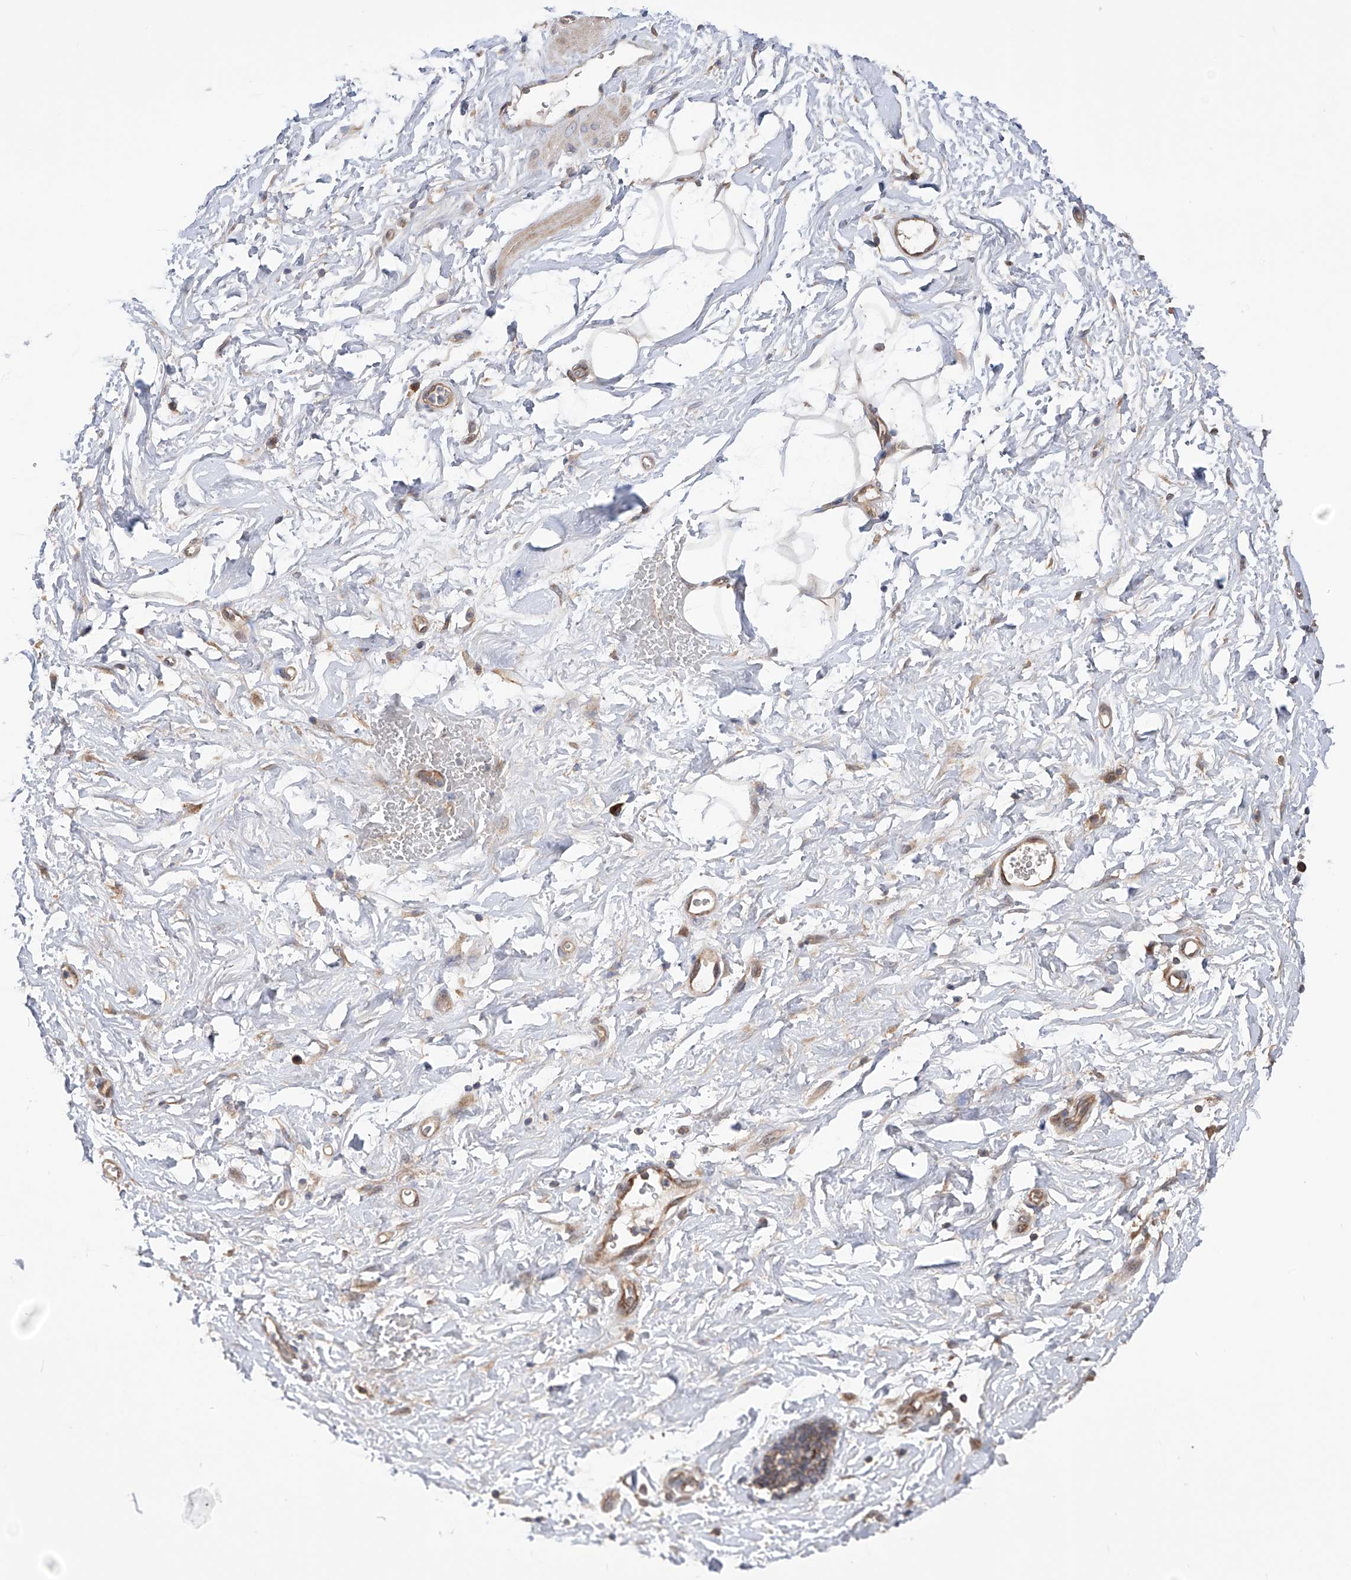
{"staining": {"intensity": "moderate", "quantity": ">75%", "location": "cytoplasmic/membranous"}, "tissue": "adipose tissue", "cell_type": "Adipocytes", "image_type": "normal", "snomed": [{"axis": "morphology", "description": "Normal tissue, NOS"}, {"axis": "morphology", "description": "Adenocarcinoma, NOS"}, {"axis": "topography", "description": "Pancreas"}, {"axis": "topography", "description": "Peripheral nerve tissue"}], "caption": "The micrograph displays immunohistochemical staining of normal adipose tissue. There is moderate cytoplasmic/membranous staining is present in approximately >75% of adipocytes. The protein is shown in brown color, while the nuclei are stained blue.", "gene": "NUDT17", "patient": {"sex": "male", "age": 59}}